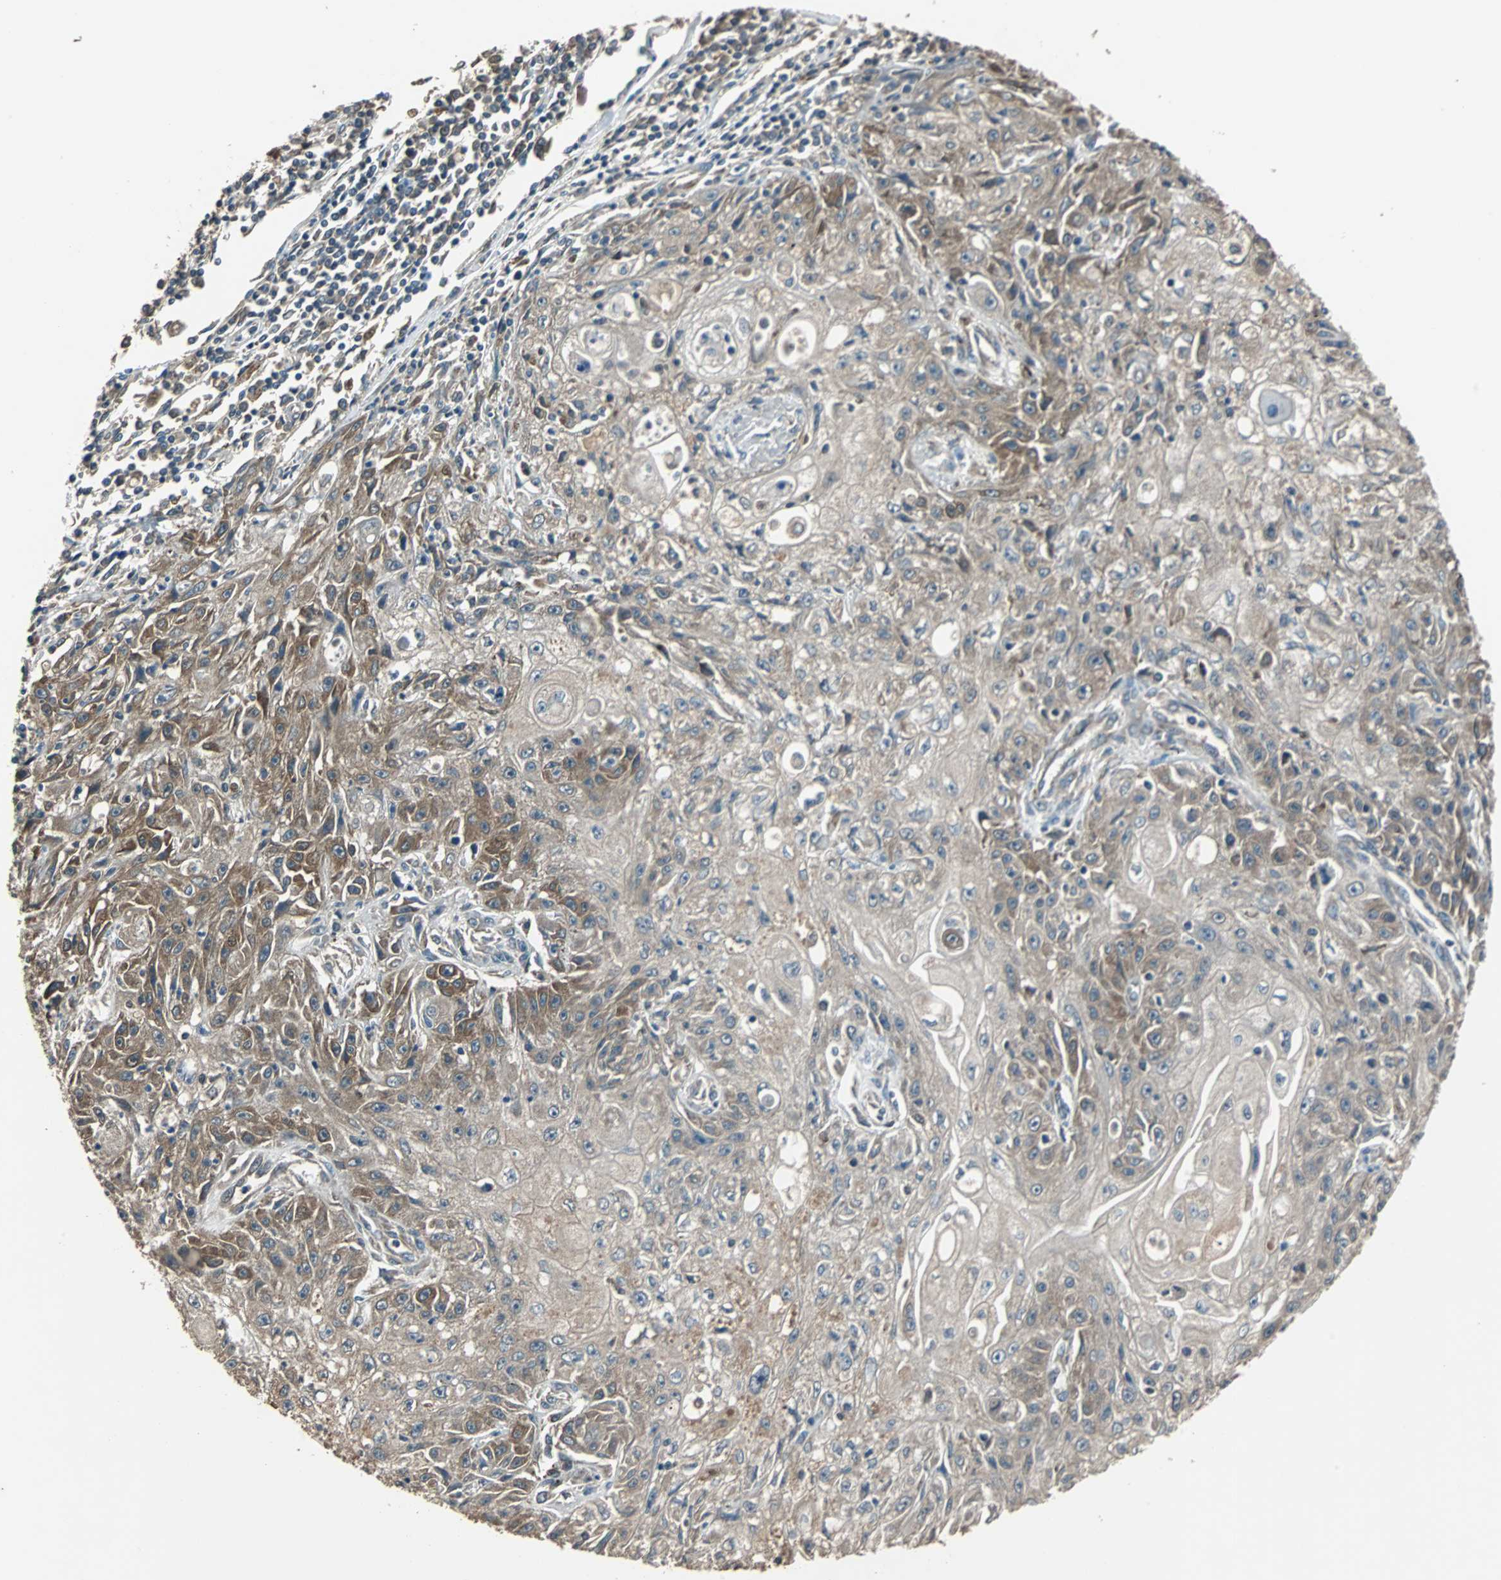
{"staining": {"intensity": "strong", "quantity": "25%-75%", "location": "cytoplasmic/membranous"}, "tissue": "skin cancer", "cell_type": "Tumor cells", "image_type": "cancer", "snomed": [{"axis": "morphology", "description": "Squamous cell carcinoma, NOS"}, {"axis": "topography", "description": "Skin"}], "caption": "Immunohistochemistry (IHC) of skin cancer (squamous cell carcinoma) shows high levels of strong cytoplasmic/membranous positivity in about 25%-75% of tumor cells.", "gene": "ABHD2", "patient": {"sex": "male", "age": 75}}